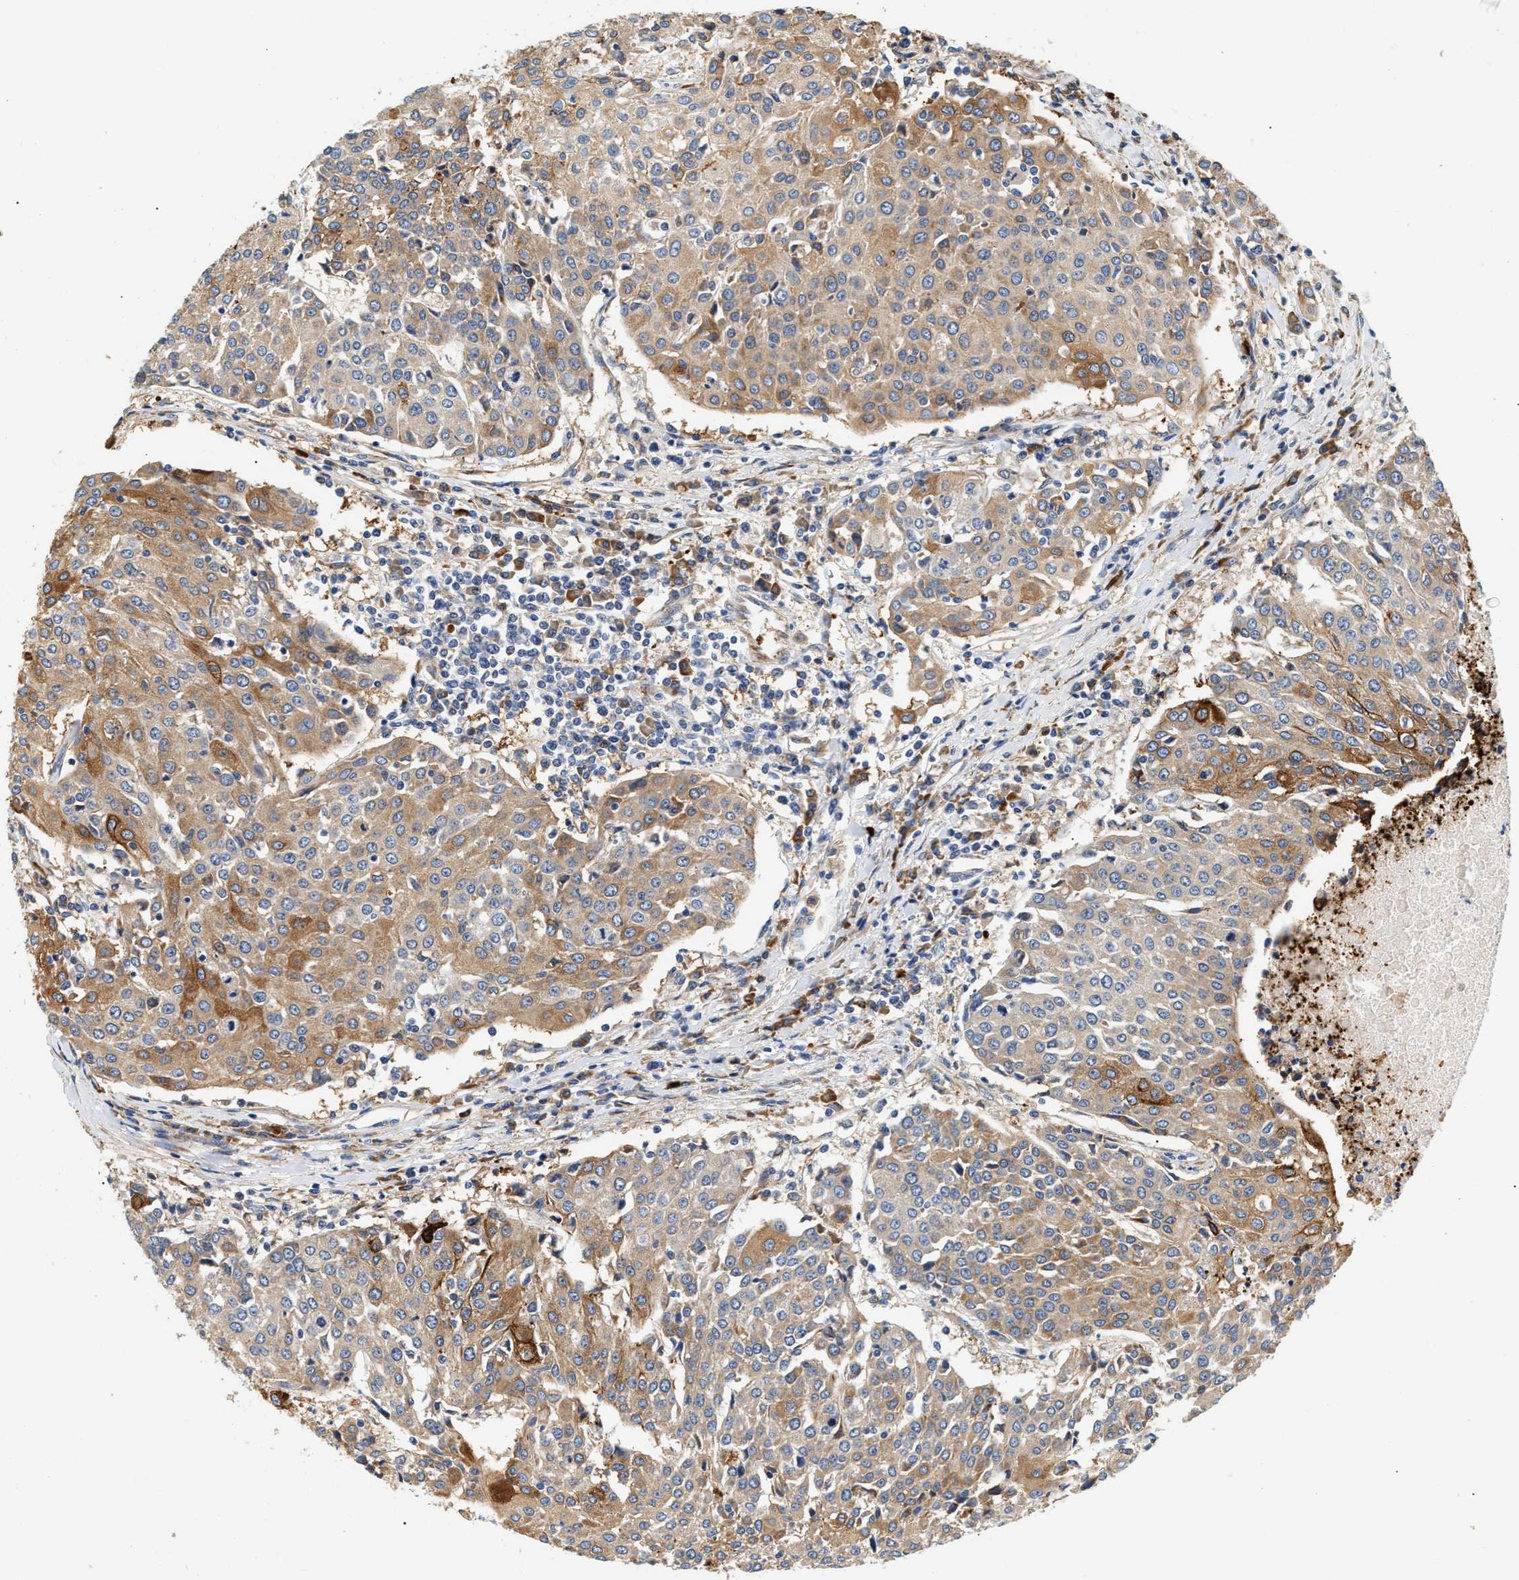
{"staining": {"intensity": "moderate", "quantity": ">75%", "location": "cytoplasmic/membranous"}, "tissue": "urothelial cancer", "cell_type": "Tumor cells", "image_type": "cancer", "snomed": [{"axis": "morphology", "description": "Urothelial carcinoma, High grade"}, {"axis": "topography", "description": "Urinary bladder"}], "caption": "A medium amount of moderate cytoplasmic/membranous staining is present in approximately >75% of tumor cells in urothelial cancer tissue. (brown staining indicates protein expression, while blue staining denotes nuclei).", "gene": "IFT74", "patient": {"sex": "female", "age": 85}}